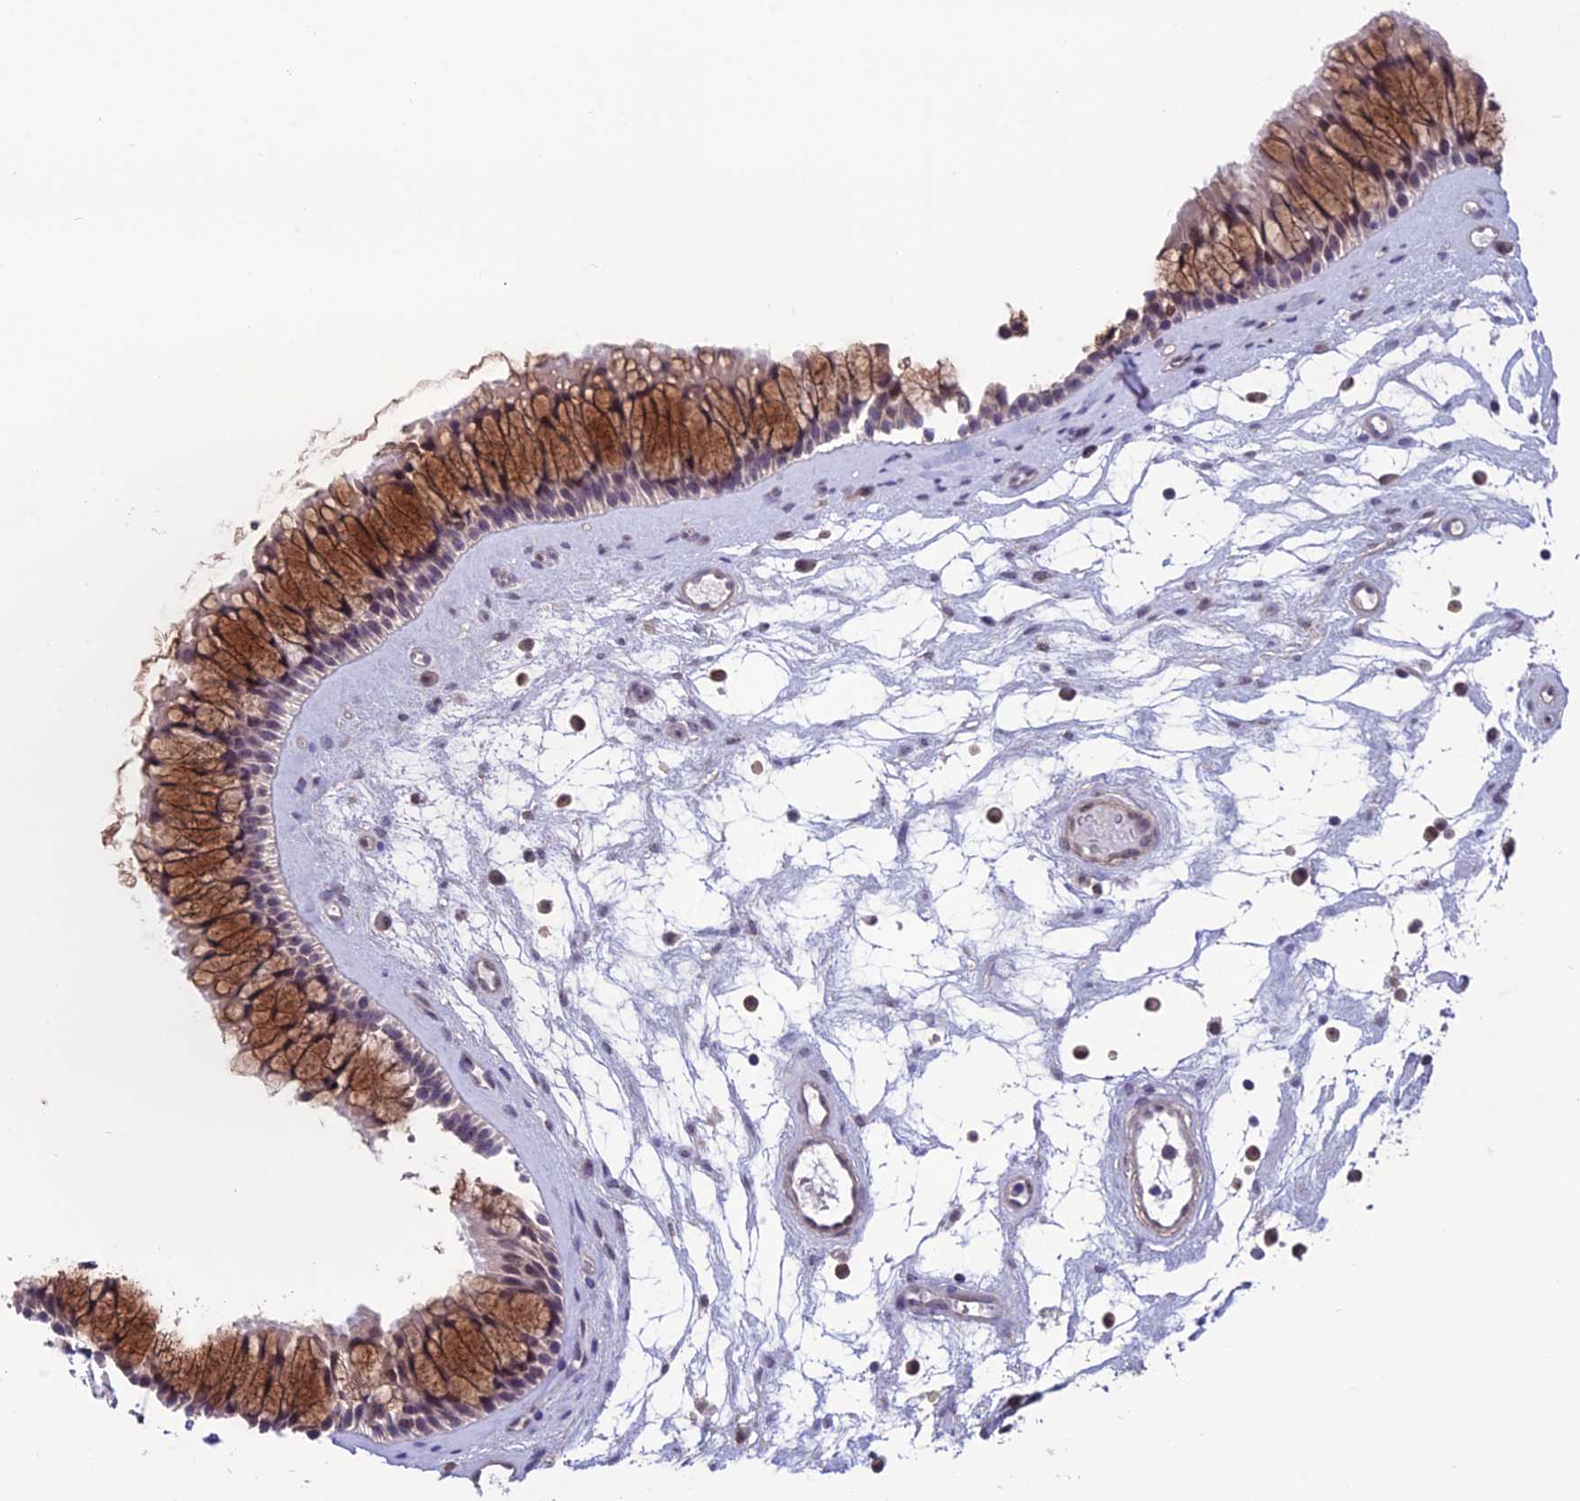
{"staining": {"intensity": "moderate", "quantity": "25%-75%", "location": "cytoplasmic/membranous"}, "tissue": "nasopharynx", "cell_type": "Respiratory epithelial cells", "image_type": "normal", "snomed": [{"axis": "morphology", "description": "Normal tissue, NOS"}, {"axis": "topography", "description": "Nasopharynx"}], "caption": "About 25%-75% of respiratory epithelial cells in unremarkable nasopharynx show moderate cytoplasmic/membranous protein expression as visualized by brown immunohistochemical staining.", "gene": "MIS12", "patient": {"sex": "male", "age": 64}}